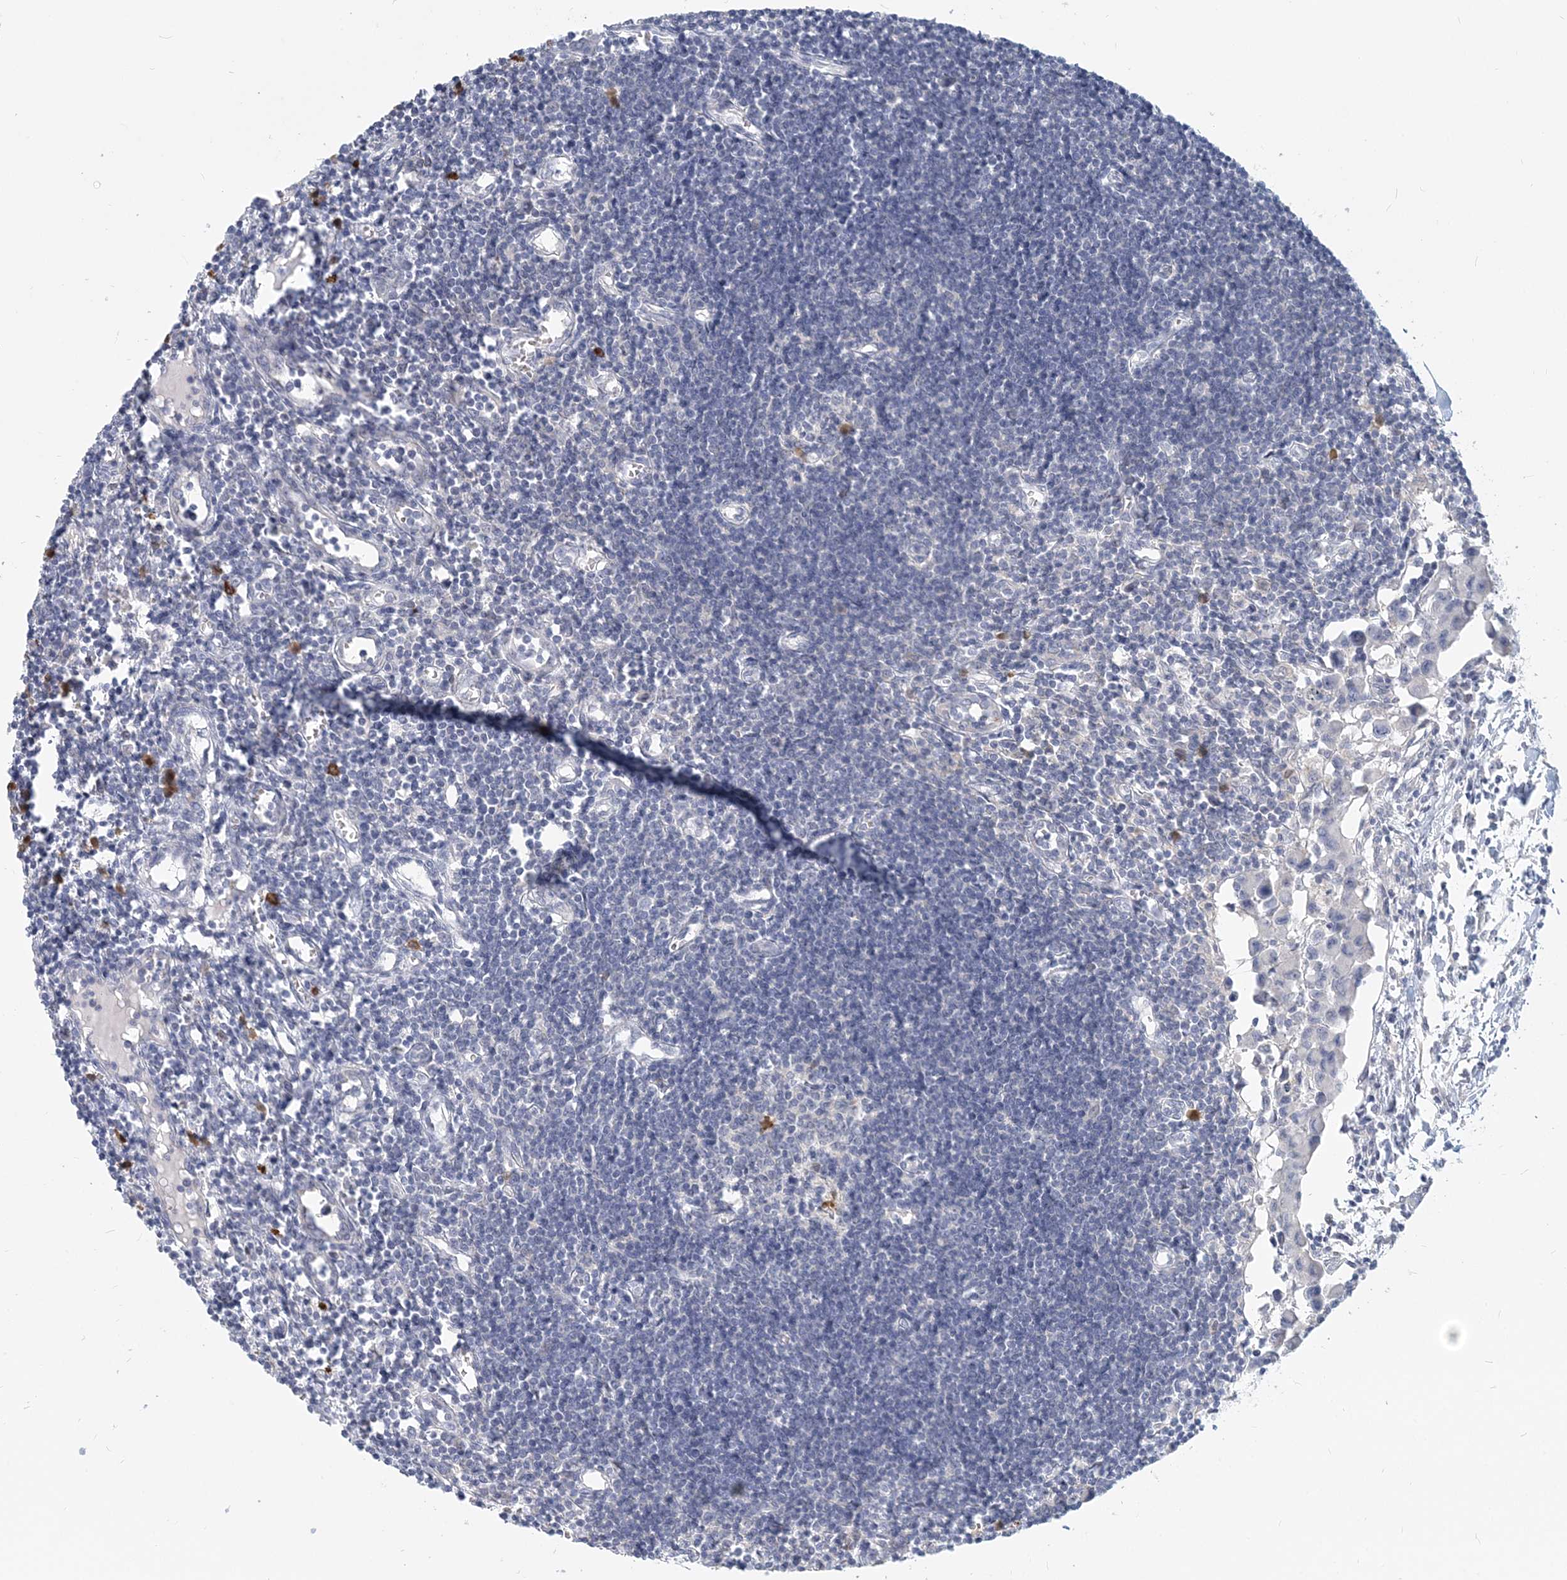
{"staining": {"intensity": "negative", "quantity": "none", "location": "none"}, "tissue": "lymph node", "cell_type": "Germinal center cells", "image_type": "normal", "snomed": [{"axis": "morphology", "description": "Normal tissue, NOS"}, {"axis": "morphology", "description": "Malignant melanoma, Metastatic site"}, {"axis": "topography", "description": "Lymph node"}], "caption": "Germinal center cells are negative for brown protein staining in normal lymph node. Nuclei are stained in blue.", "gene": "GMPPA", "patient": {"sex": "male", "age": 41}}